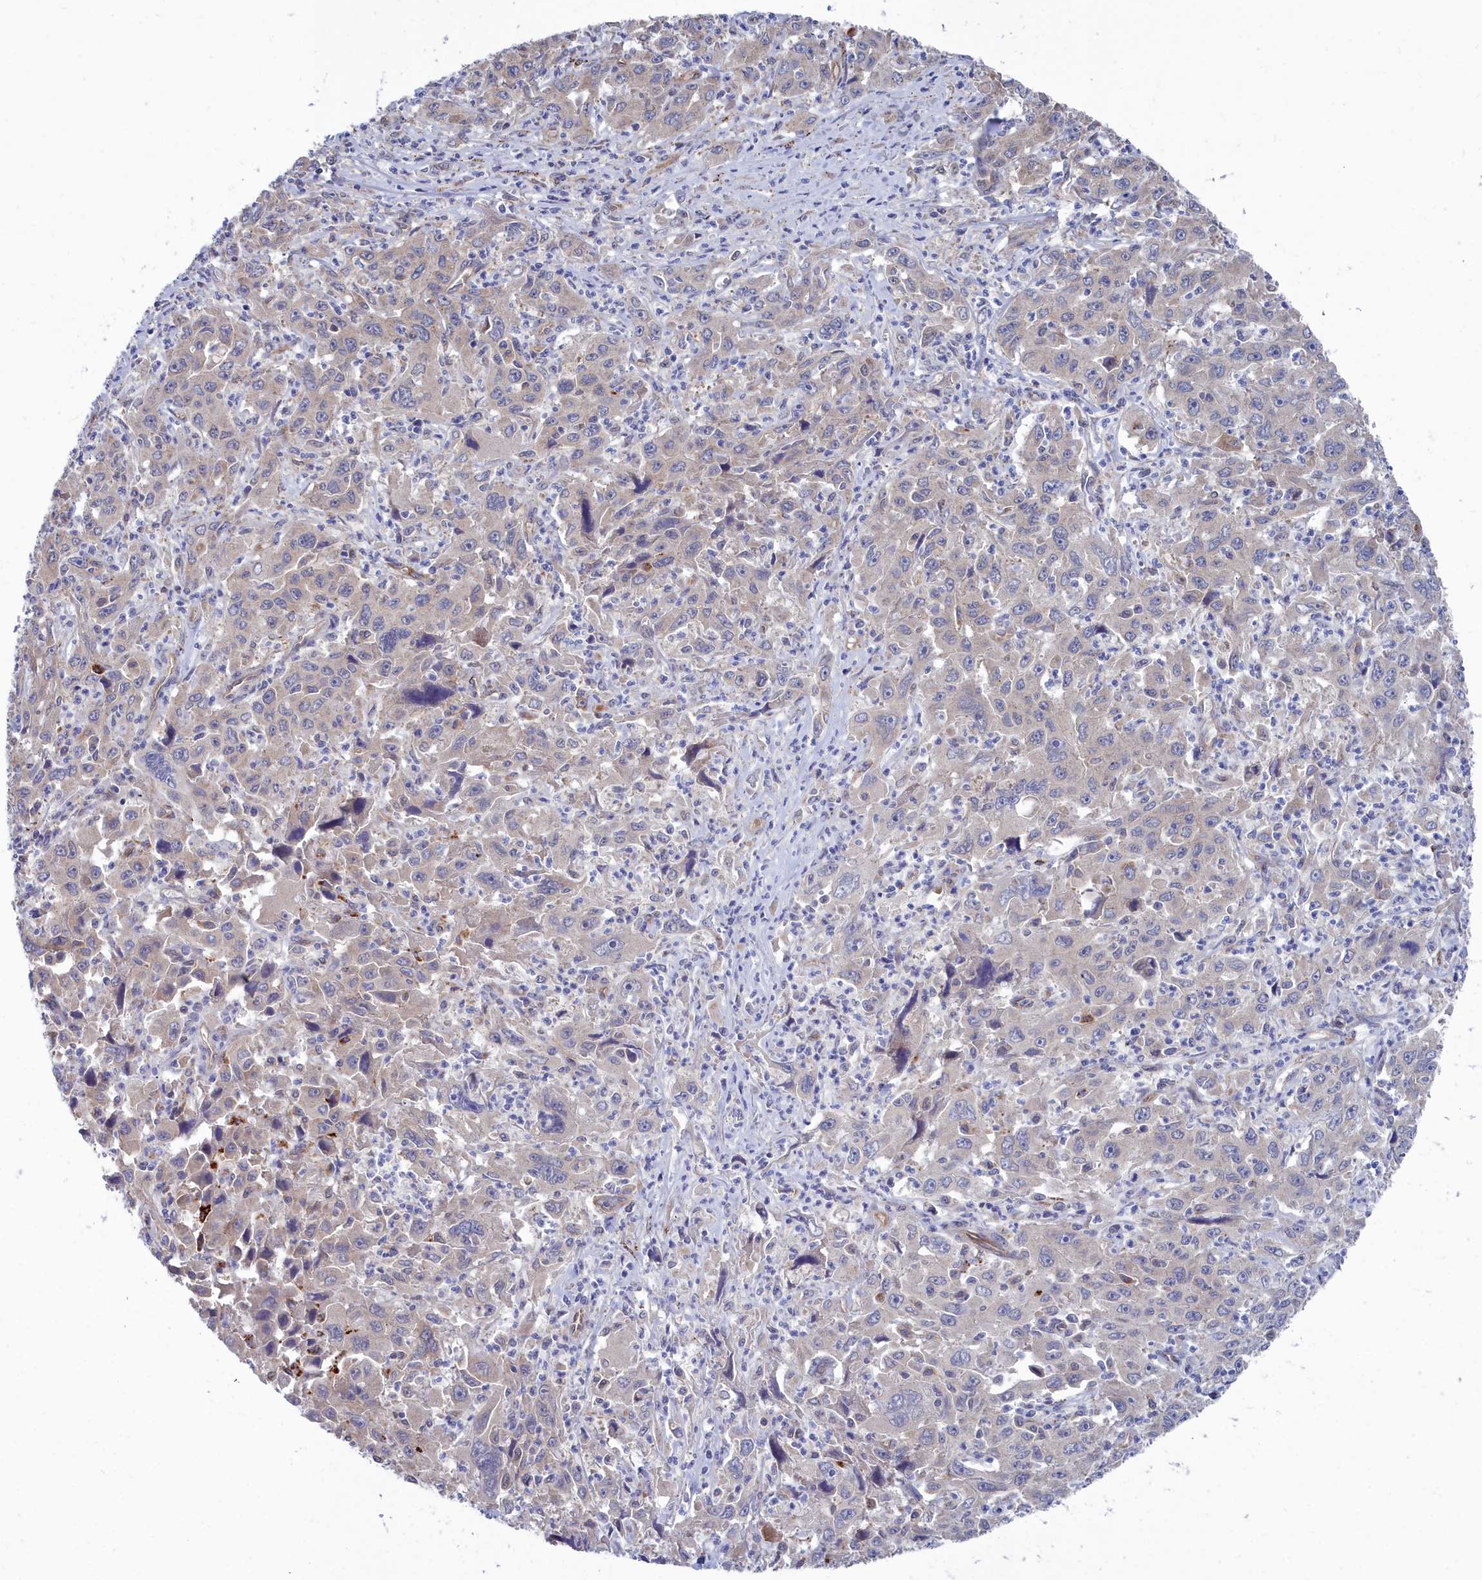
{"staining": {"intensity": "negative", "quantity": "none", "location": "none"}, "tissue": "liver cancer", "cell_type": "Tumor cells", "image_type": "cancer", "snomed": [{"axis": "morphology", "description": "Carcinoma, Hepatocellular, NOS"}, {"axis": "topography", "description": "Liver"}], "caption": "High power microscopy histopathology image of an IHC micrograph of liver hepatocellular carcinoma, revealing no significant positivity in tumor cells. The staining was performed using DAB (3,3'-diaminobenzidine) to visualize the protein expression in brown, while the nuclei were stained in blue with hematoxylin (Magnification: 20x).", "gene": "RDX", "patient": {"sex": "male", "age": 63}}